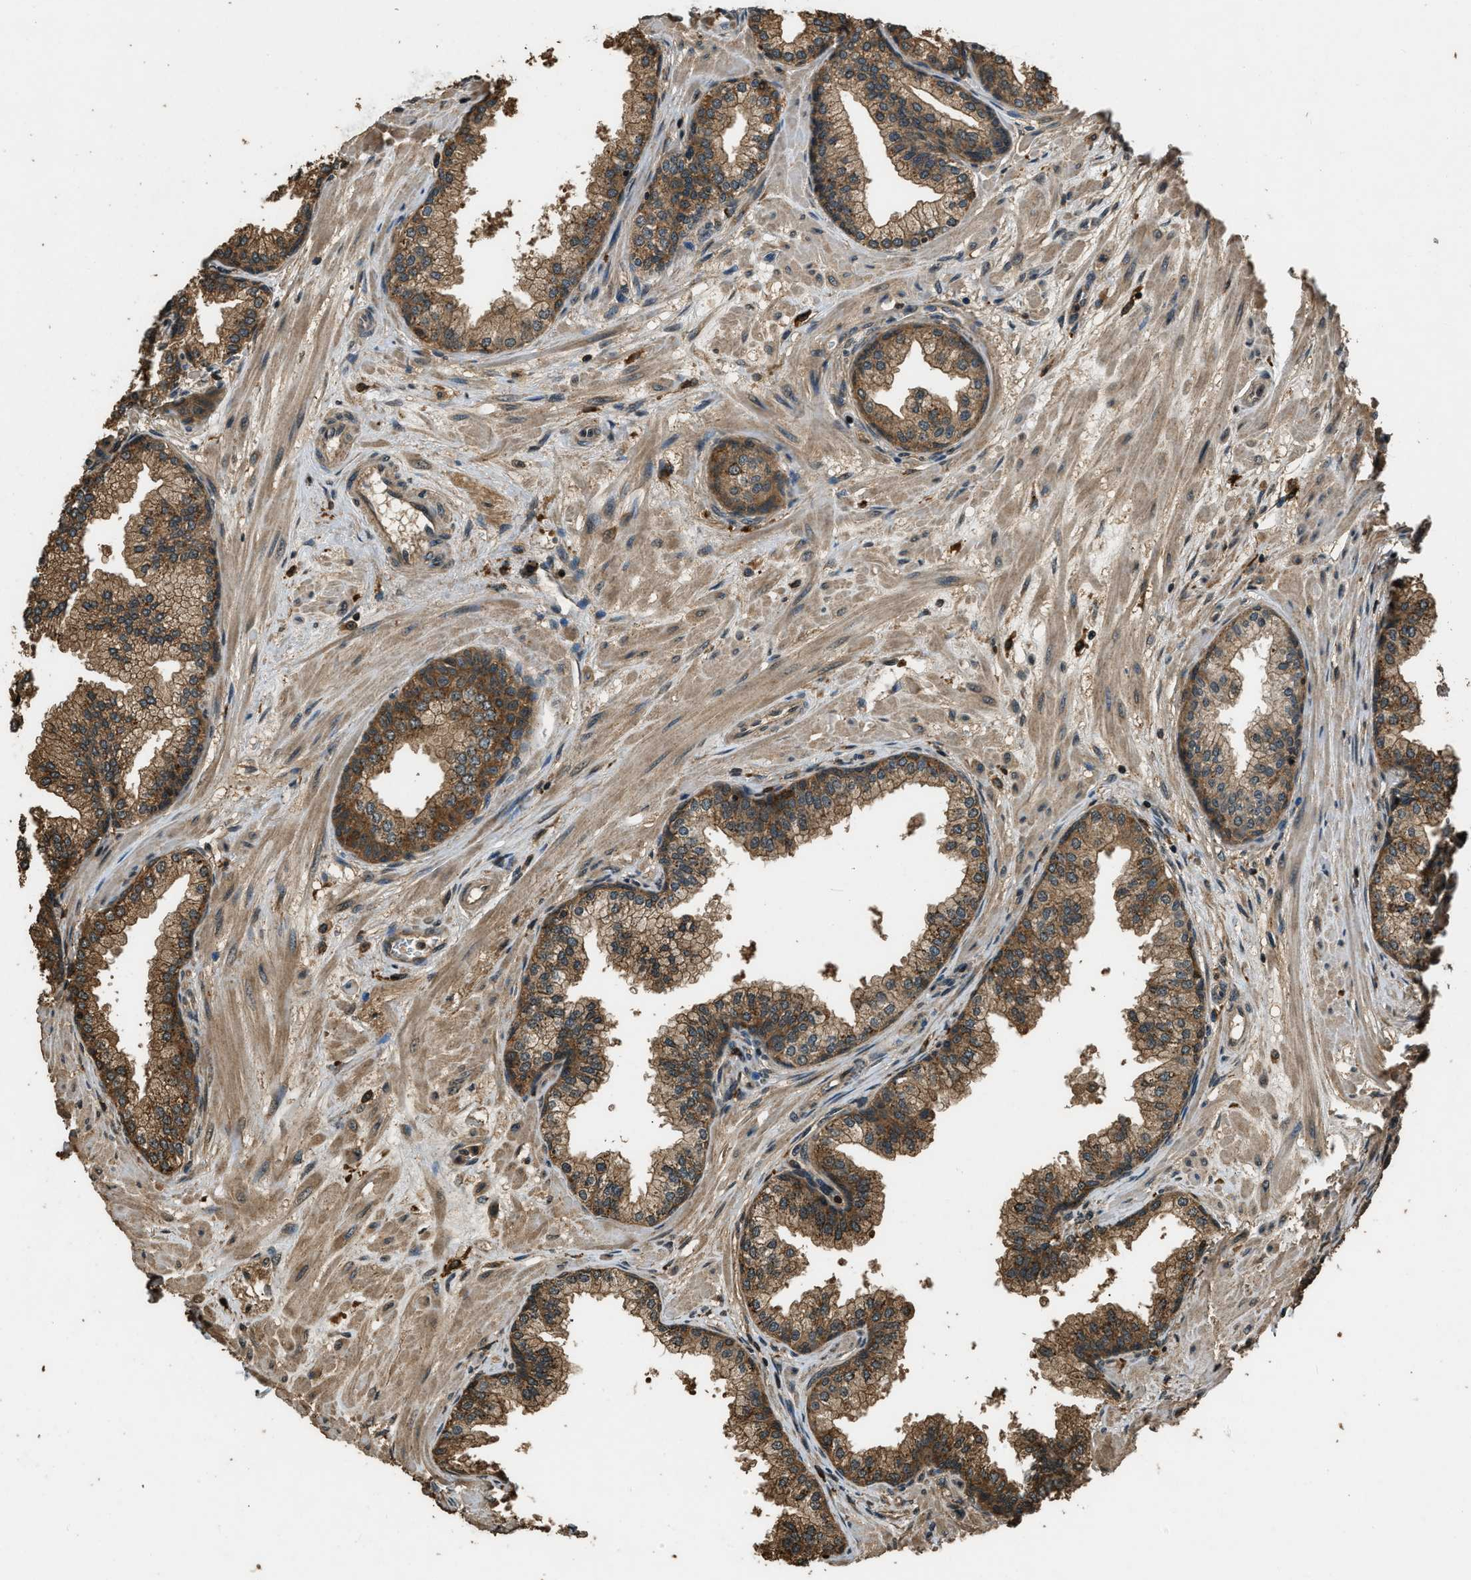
{"staining": {"intensity": "moderate", "quantity": ">75%", "location": "cytoplasmic/membranous"}, "tissue": "prostate", "cell_type": "Glandular cells", "image_type": "normal", "snomed": [{"axis": "morphology", "description": "Normal tissue, NOS"}, {"axis": "morphology", "description": "Urothelial carcinoma, Low grade"}, {"axis": "topography", "description": "Urinary bladder"}, {"axis": "topography", "description": "Prostate"}], "caption": "Benign prostate shows moderate cytoplasmic/membranous positivity in about >75% of glandular cells, visualized by immunohistochemistry. (DAB IHC, brown staining for protein, blue staining for nuclei).", "gene": "RAP2A", "patient": {"sex": "male", "age": 60}}